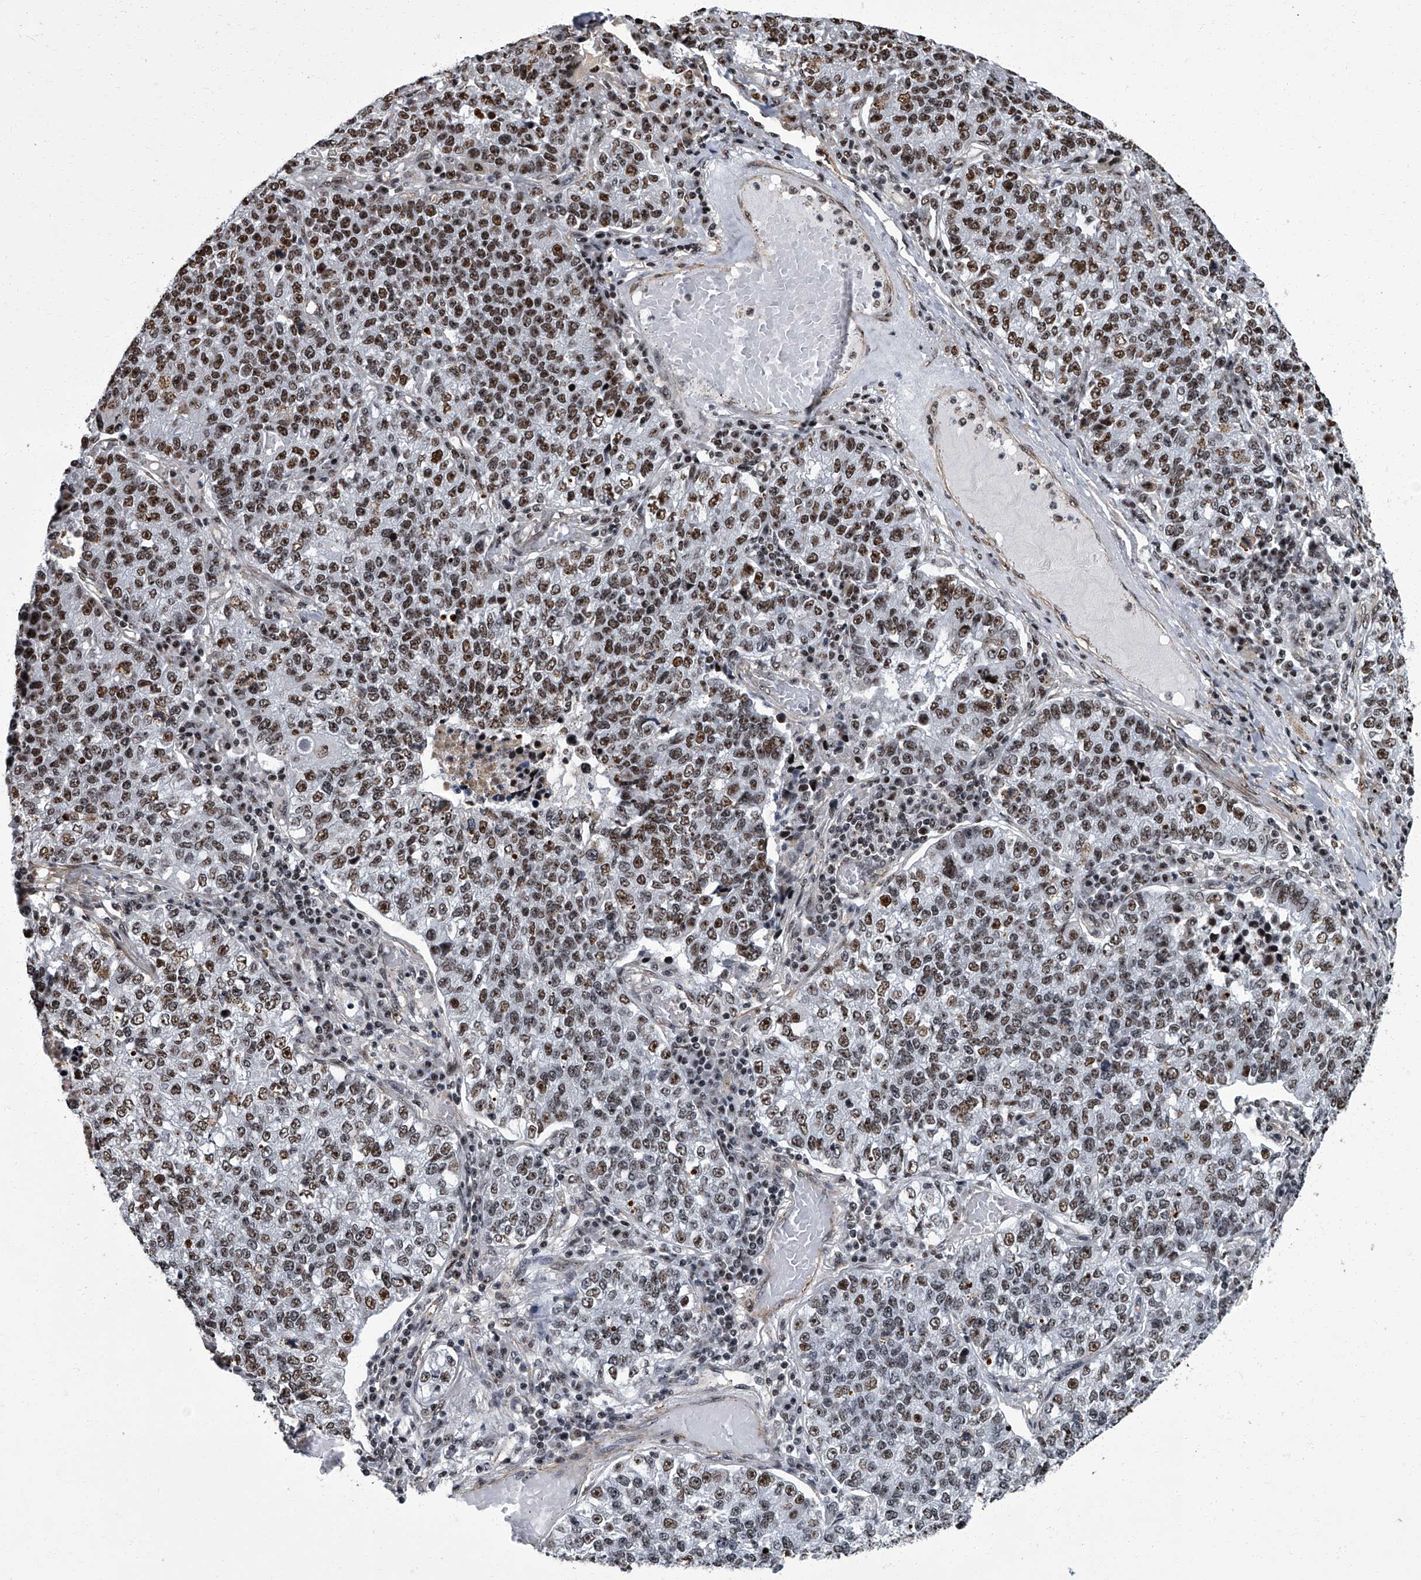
{"staining": {"intensity": "strong", "quantity": "25%-75%", "location": "nuclear"}, "tissue": "lung cancer", "cell_type": "Tumor cells", "image_type": "cancer", "snomed": [{"axis": "morphology", "description": "Adenocarcinoma, NOS"}, {"axis": "topography", "description": "Lung"}], "caption": "Strong nuclear protein expression is present in about 25%-75% of tumor cells in lung cancer. (DAB (3,3'-diaminobenzidine) IHC, brown staining for protein, blue staining for nuclei).", "gene": "ZNF518B", "patient": {"sex": "male", "age": 49}}